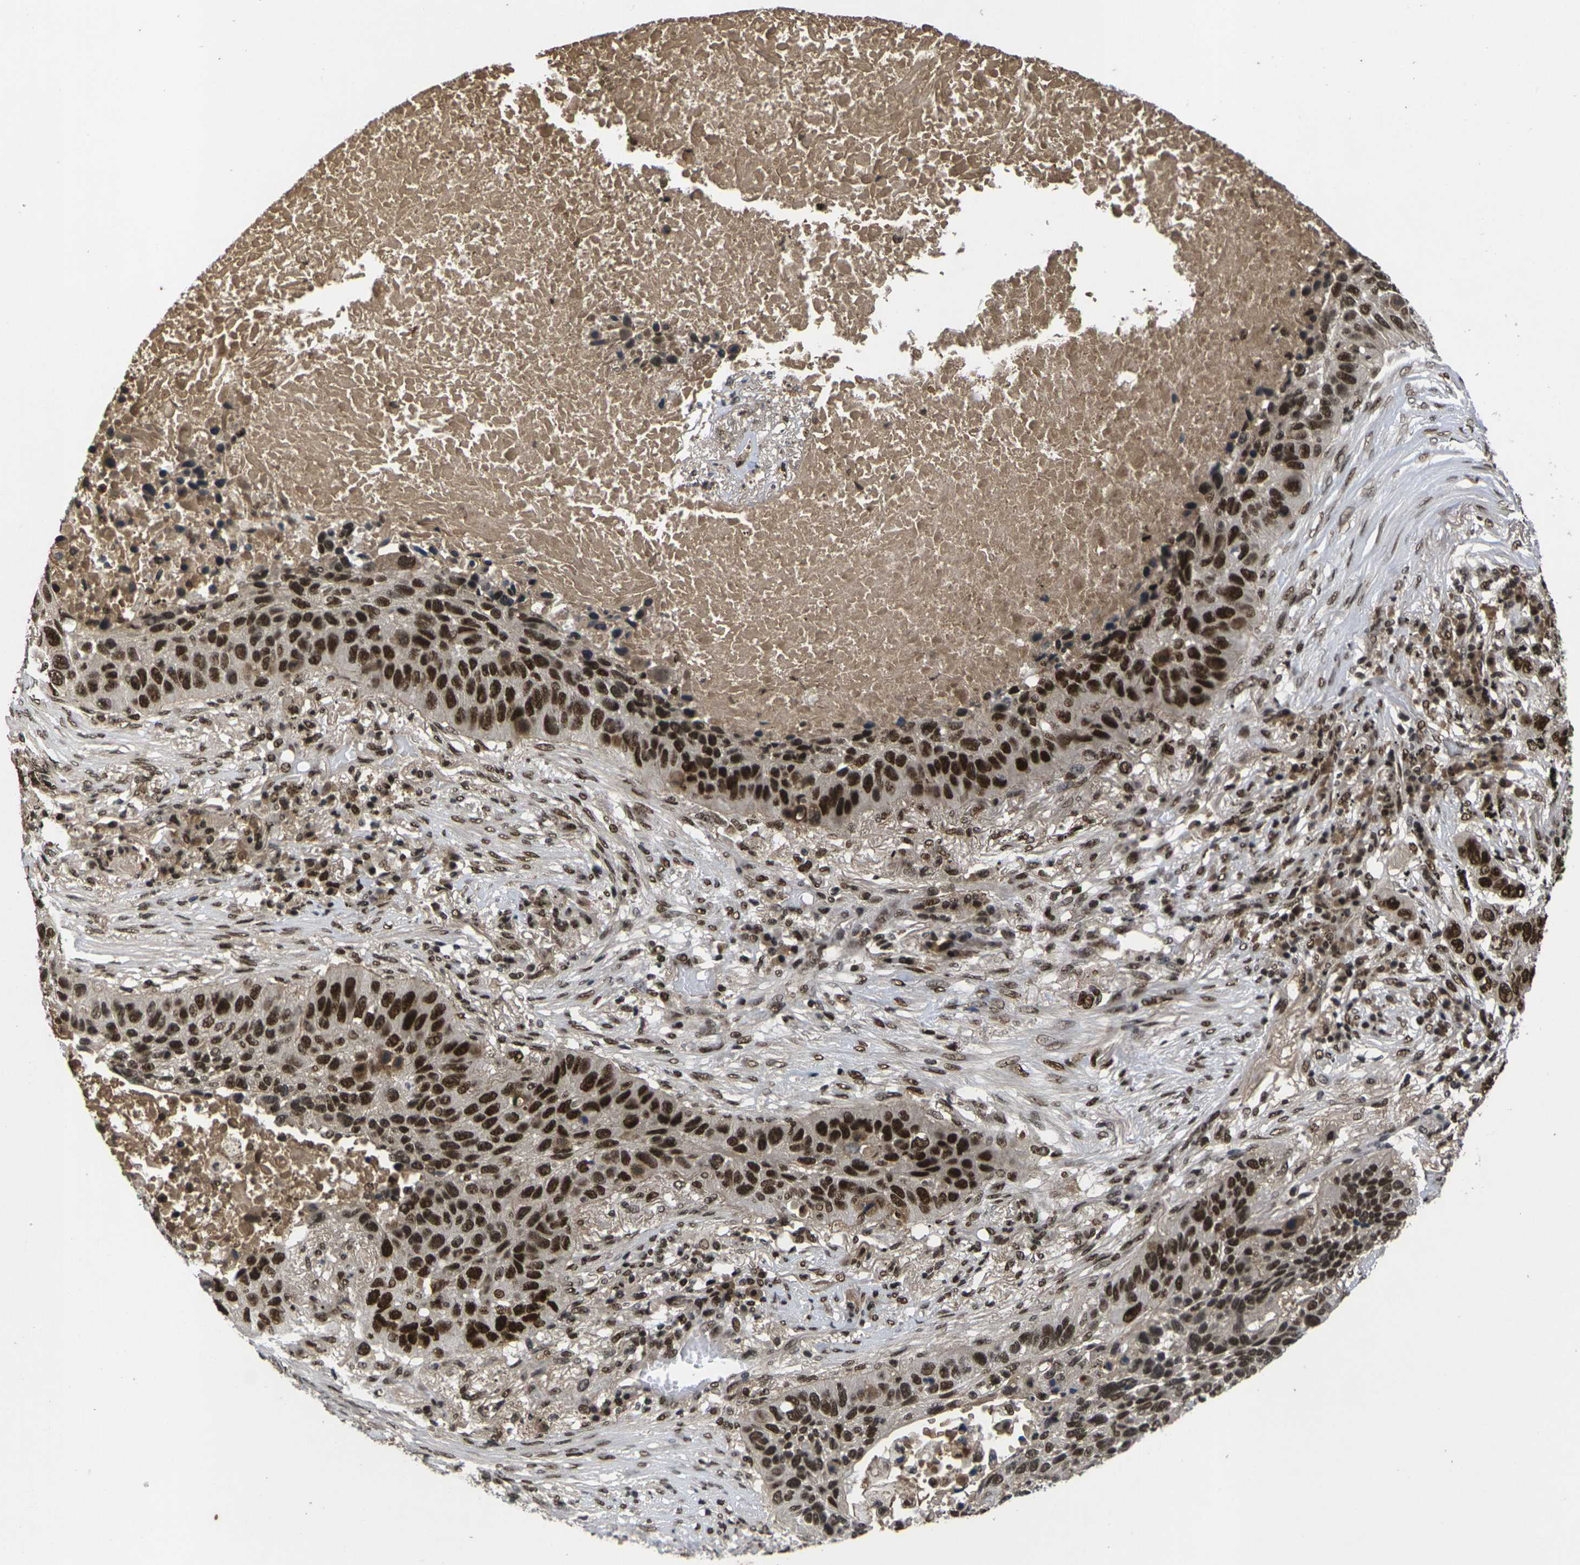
{"staining": {"intensity": "strong", "quantity": ">75%", "location": "nuclear"}, "tissue": "lung cancer", "cell_type": "Tumor cells", "image_type": "cancer", "snomed": [{"axis": "morphology", "description": "Squamous cell carcinoma, NOS"}, {"axis": "topography", "description": "Lung"}], "caption": "Lung cancer (squamous cell carcinoma) was stained to show a protein in brown. There is high levels of strong nuclear staining in about >75% of tumor cells.", "gene": "GTF2E1", "patient": {"sex": "male", "age": 57}}